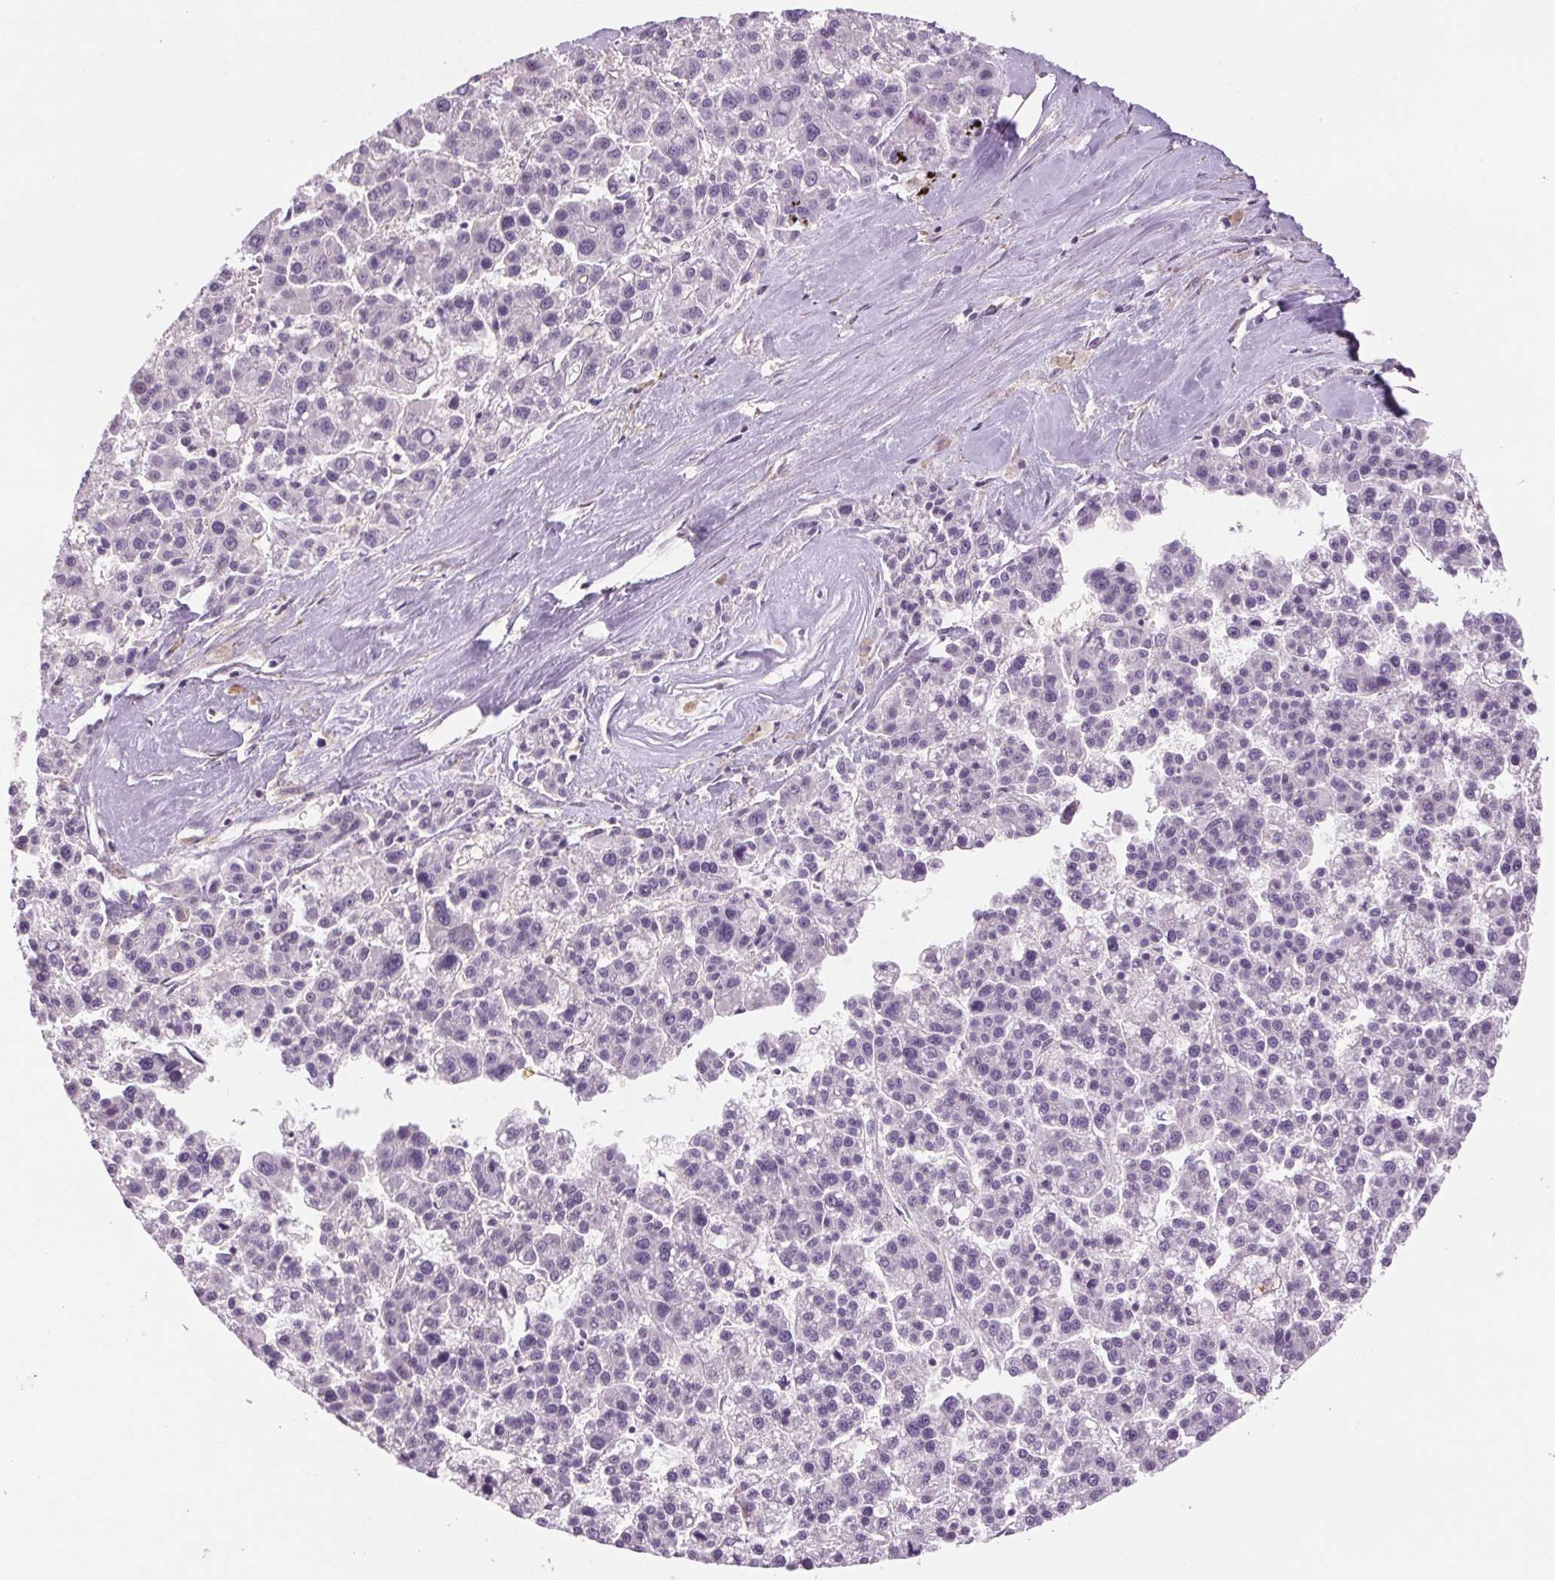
{"staining": {"intensity": "negative", "quantity": "none", "location": "none"}, "tissue": "liver cancer", "cell_type": "Tumor cells", "image_type": "cancer", "snomed": [{"axis": "morphology", "description": "Carcinoma, Hepatocellular, NOS"}, {"axis": "topography", "description": "Liver"}], "caption": "Immunohistochemical staining of human liver hepatocellular carcinoma displays no significant staining in tumor cells.", "gene": "HHLA2", "patient": {"sex": "female", "age": 58}}